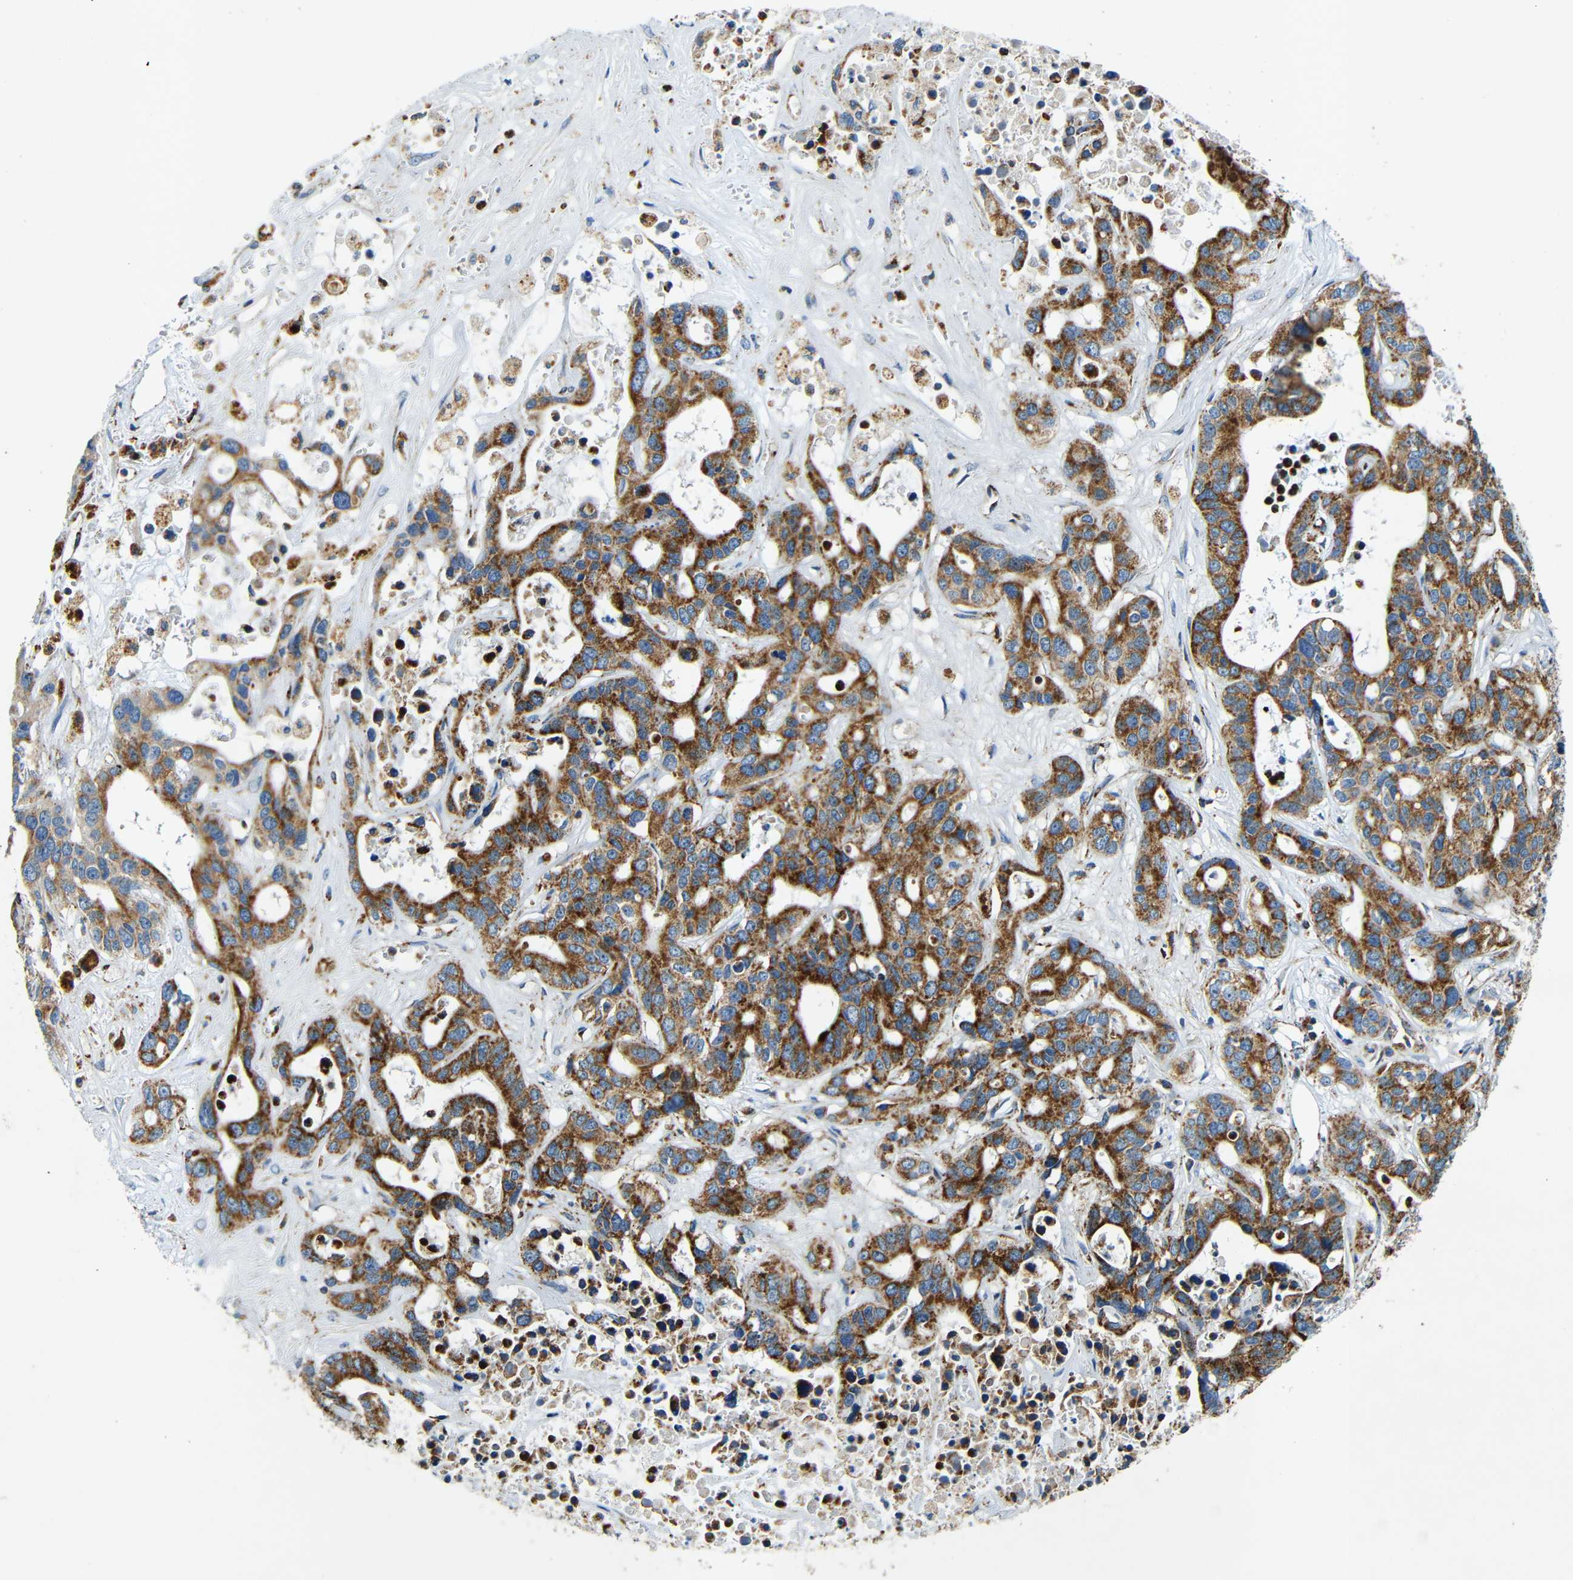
{"staining": {"intensity": "strong", "quantity": ">75%", "location": "cytoplasmic/membranous"}, "tissue": "liver cancer", "cell_type": "Tumor cells", "image_type": "cancer", "snomed": [{"axis": "morphology", "description": "Cholangiocarcinoma"}, {"axis": "topography", "description": "Liver"}], "caption": "Strong cytoplasmic/membranous staining is seen in about >75% of tumor cells in liver cancer (cholangiocarcinoma). The protein of interest is stained brown, and the nuclei are stained in blue (DAB IHC with brightfield microscopy, high magnification).", "gene": "GALNT18", "patient": {"sex": "female", "age": 65}}